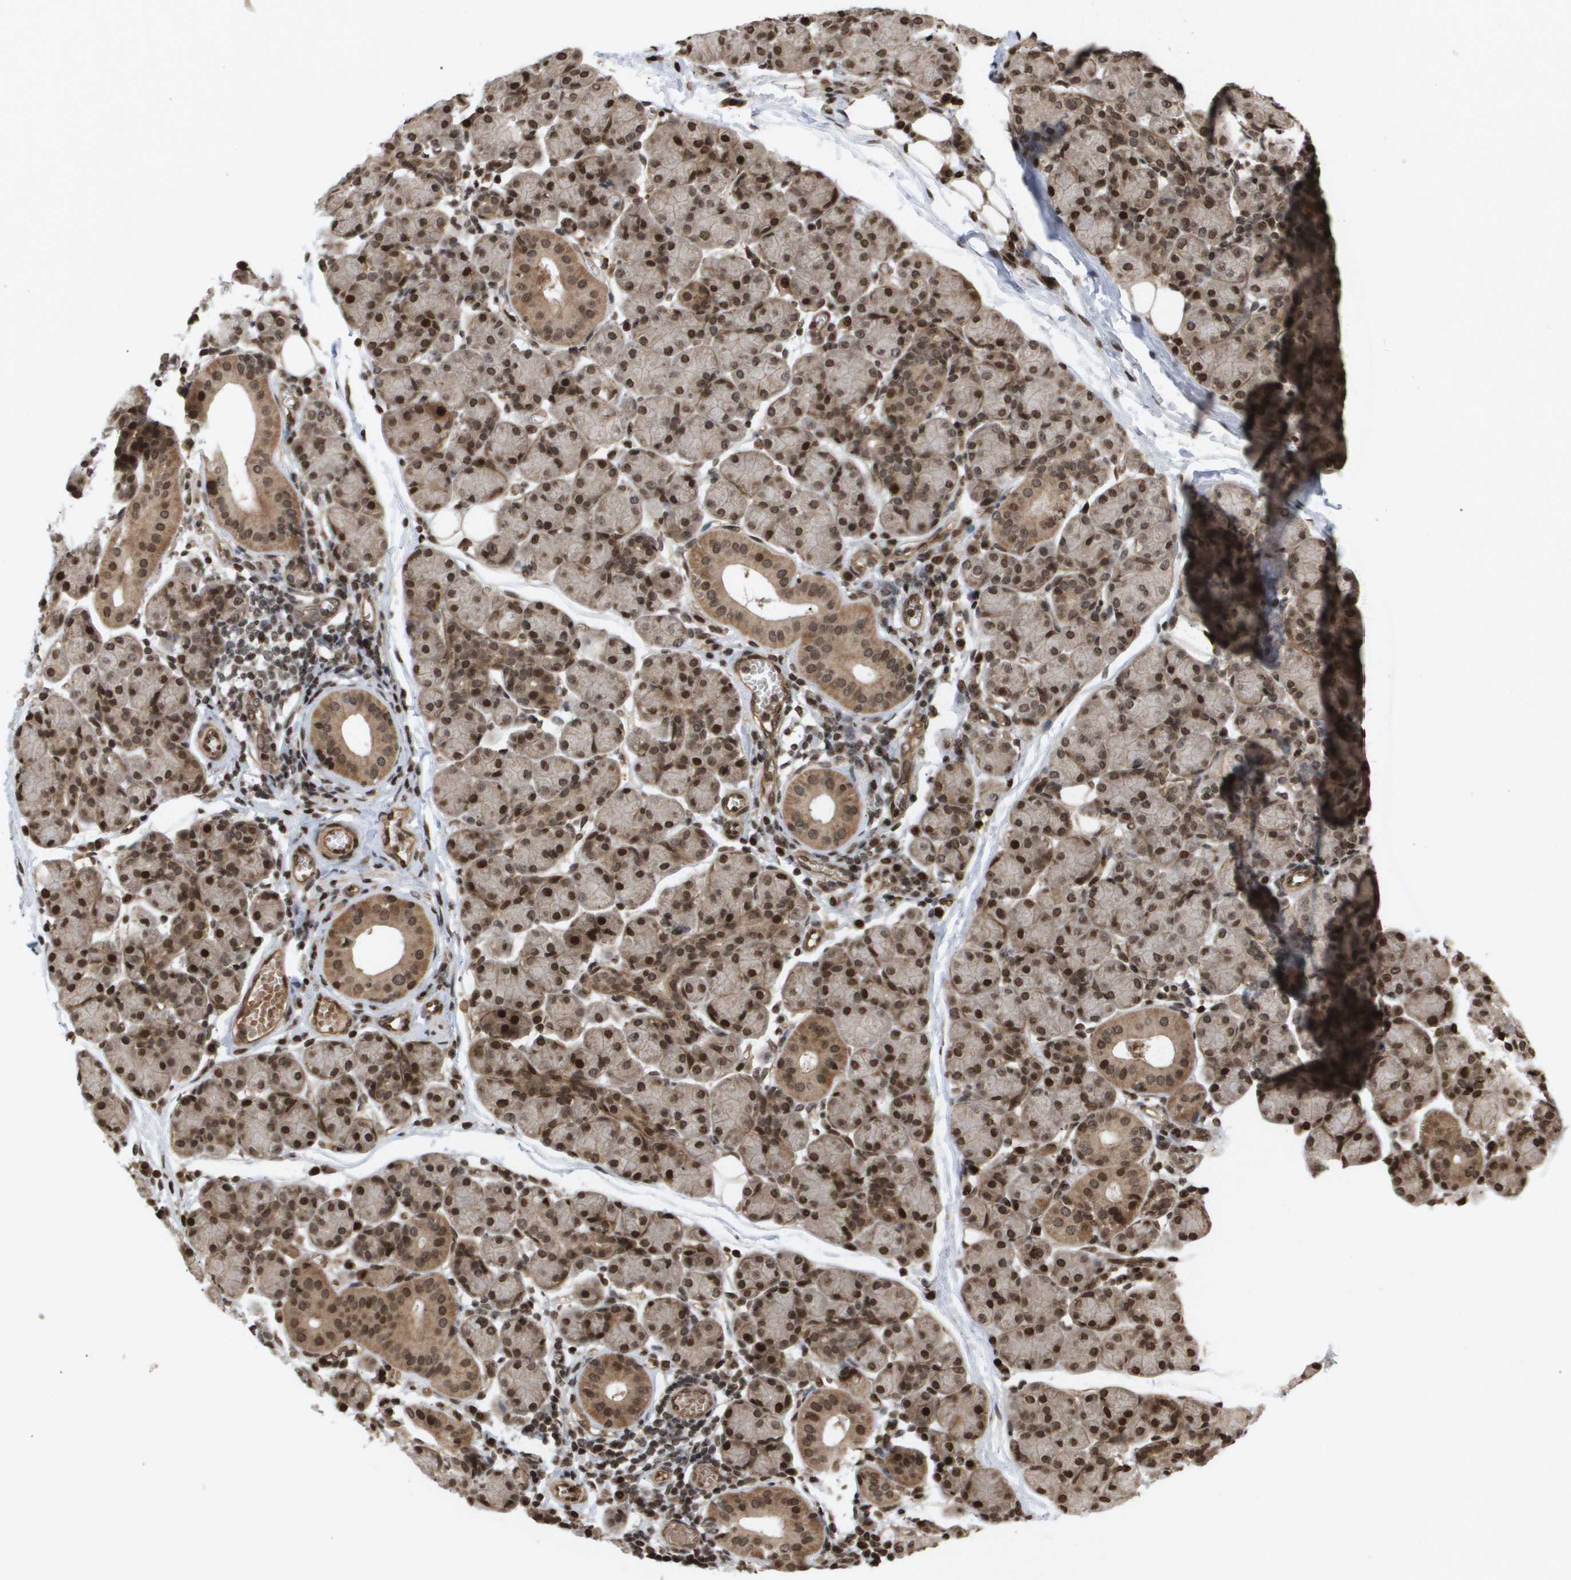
{"staining": {"intensity": "strong", "quantity": "25%-75%", "location": "cytoplasmic/membranous,nuclear"}, "tissue": "salivary gland", "cell_type": "Glandular cells", "image_type": "normal", "snomed": [{"axis": "morphology", "description": "Normal tissue, NOS"}, {"axis": "morphology", "description": "Inflammation, NOS"}, {"axis": "topography", "description": "Lymph node"}, {"axis": "topography", "description": "Salivary gland"}], "caption": "Normal salivary gland demonstrates strong cytoplasmic/membranous,nuclear staining in approximately 25%-75% of glandular cells, visualized by immunohistochemistry.", "gene": "HSPA6", "patient": {"sex": "male", "age": 3}}